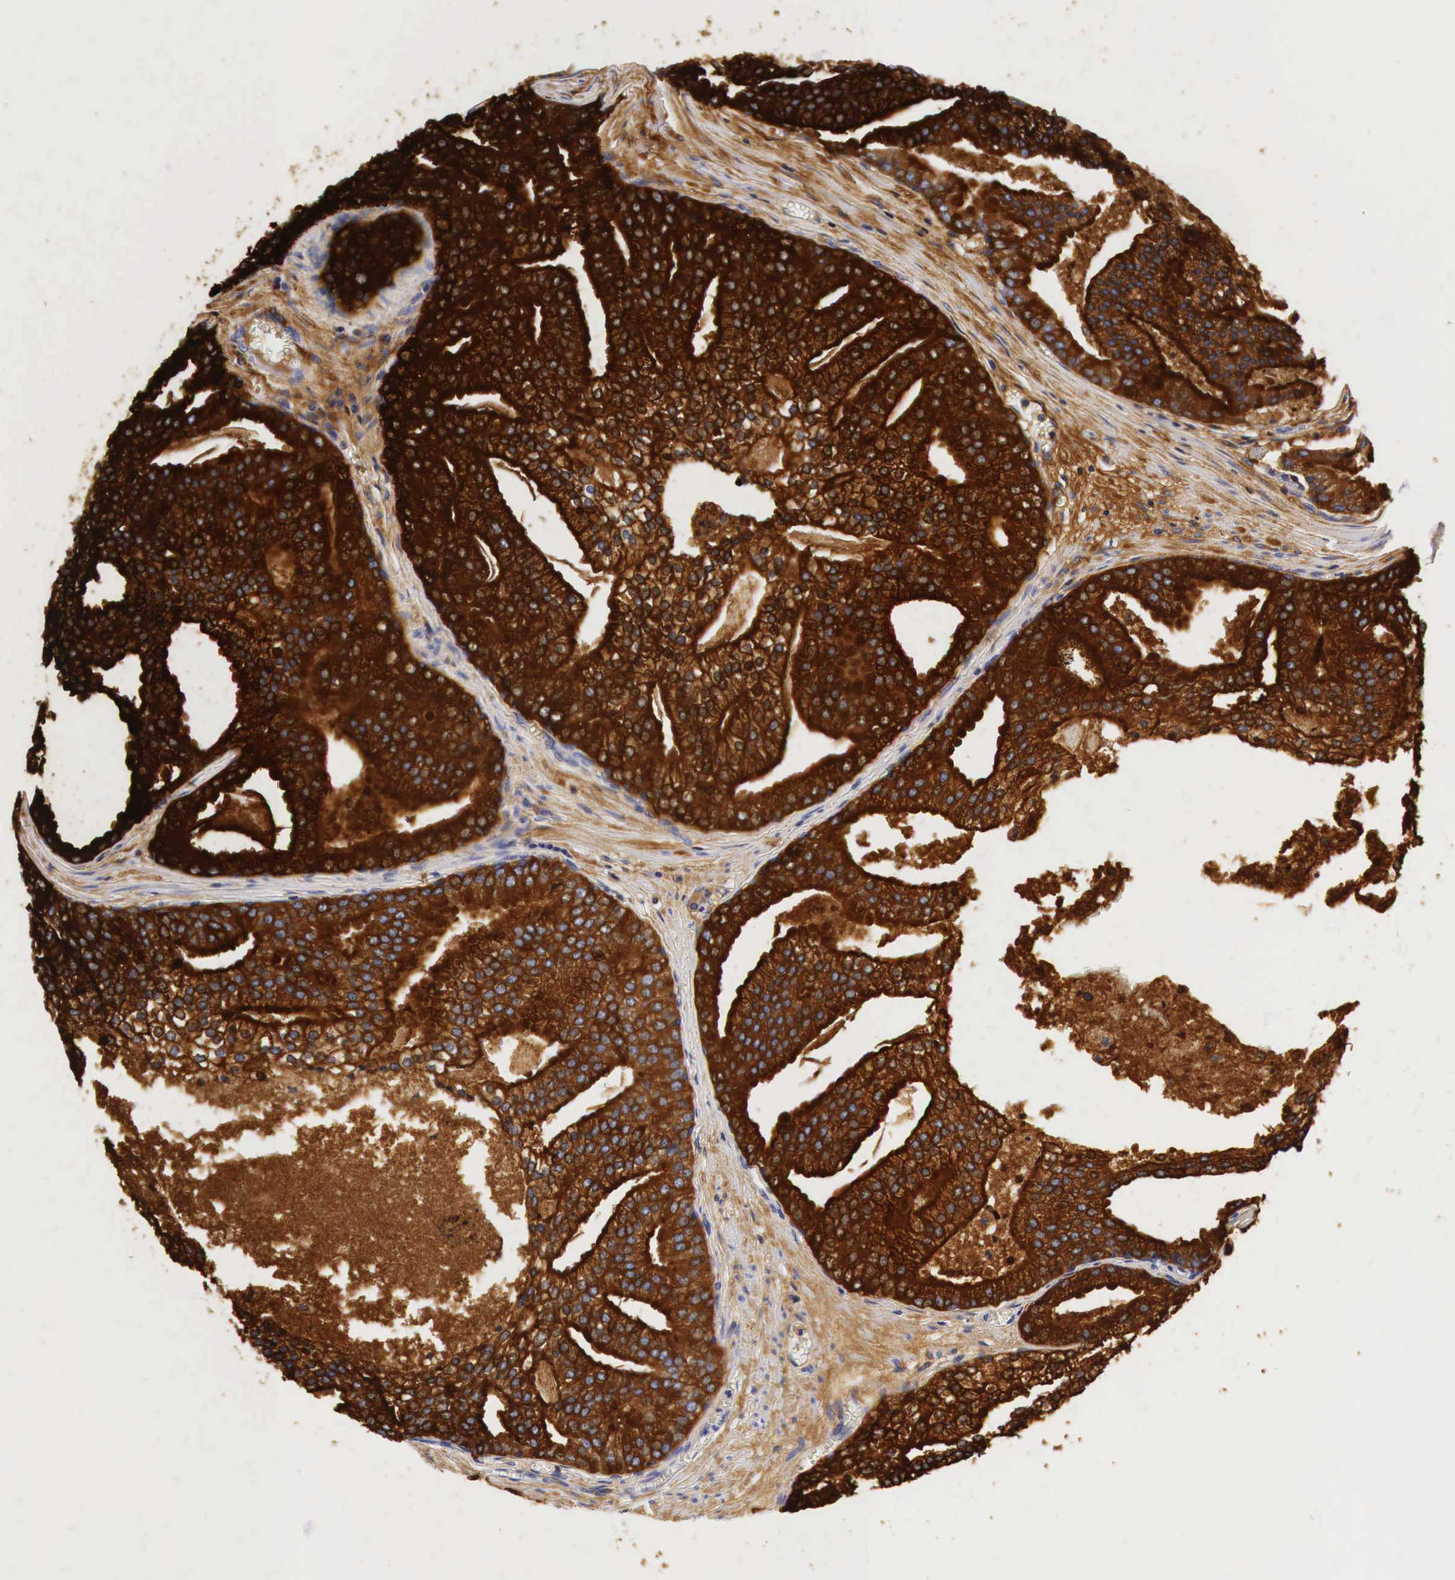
{"staining": {"intensity": "strong", "quantity": ">75%", "location": "cytoplasmic/membranous"}, "tissue": "prostate cancer", "cell_type": "Tumor cells", "image_type": "cancer", "snomed": [{"axis": "morphology", "description": "Adenocarcinoma, High grade"}, {"axis": "topography", "description": "Prostate"}], "caption": "Prostate high-grade adenocarcinoma stained with a brown dye displays strong cytoplasmic/membranous positive positivity in approximately >75% of tumor cells.", "gene": "ACP3", "patient": {"sex": "male", "age": 56}}